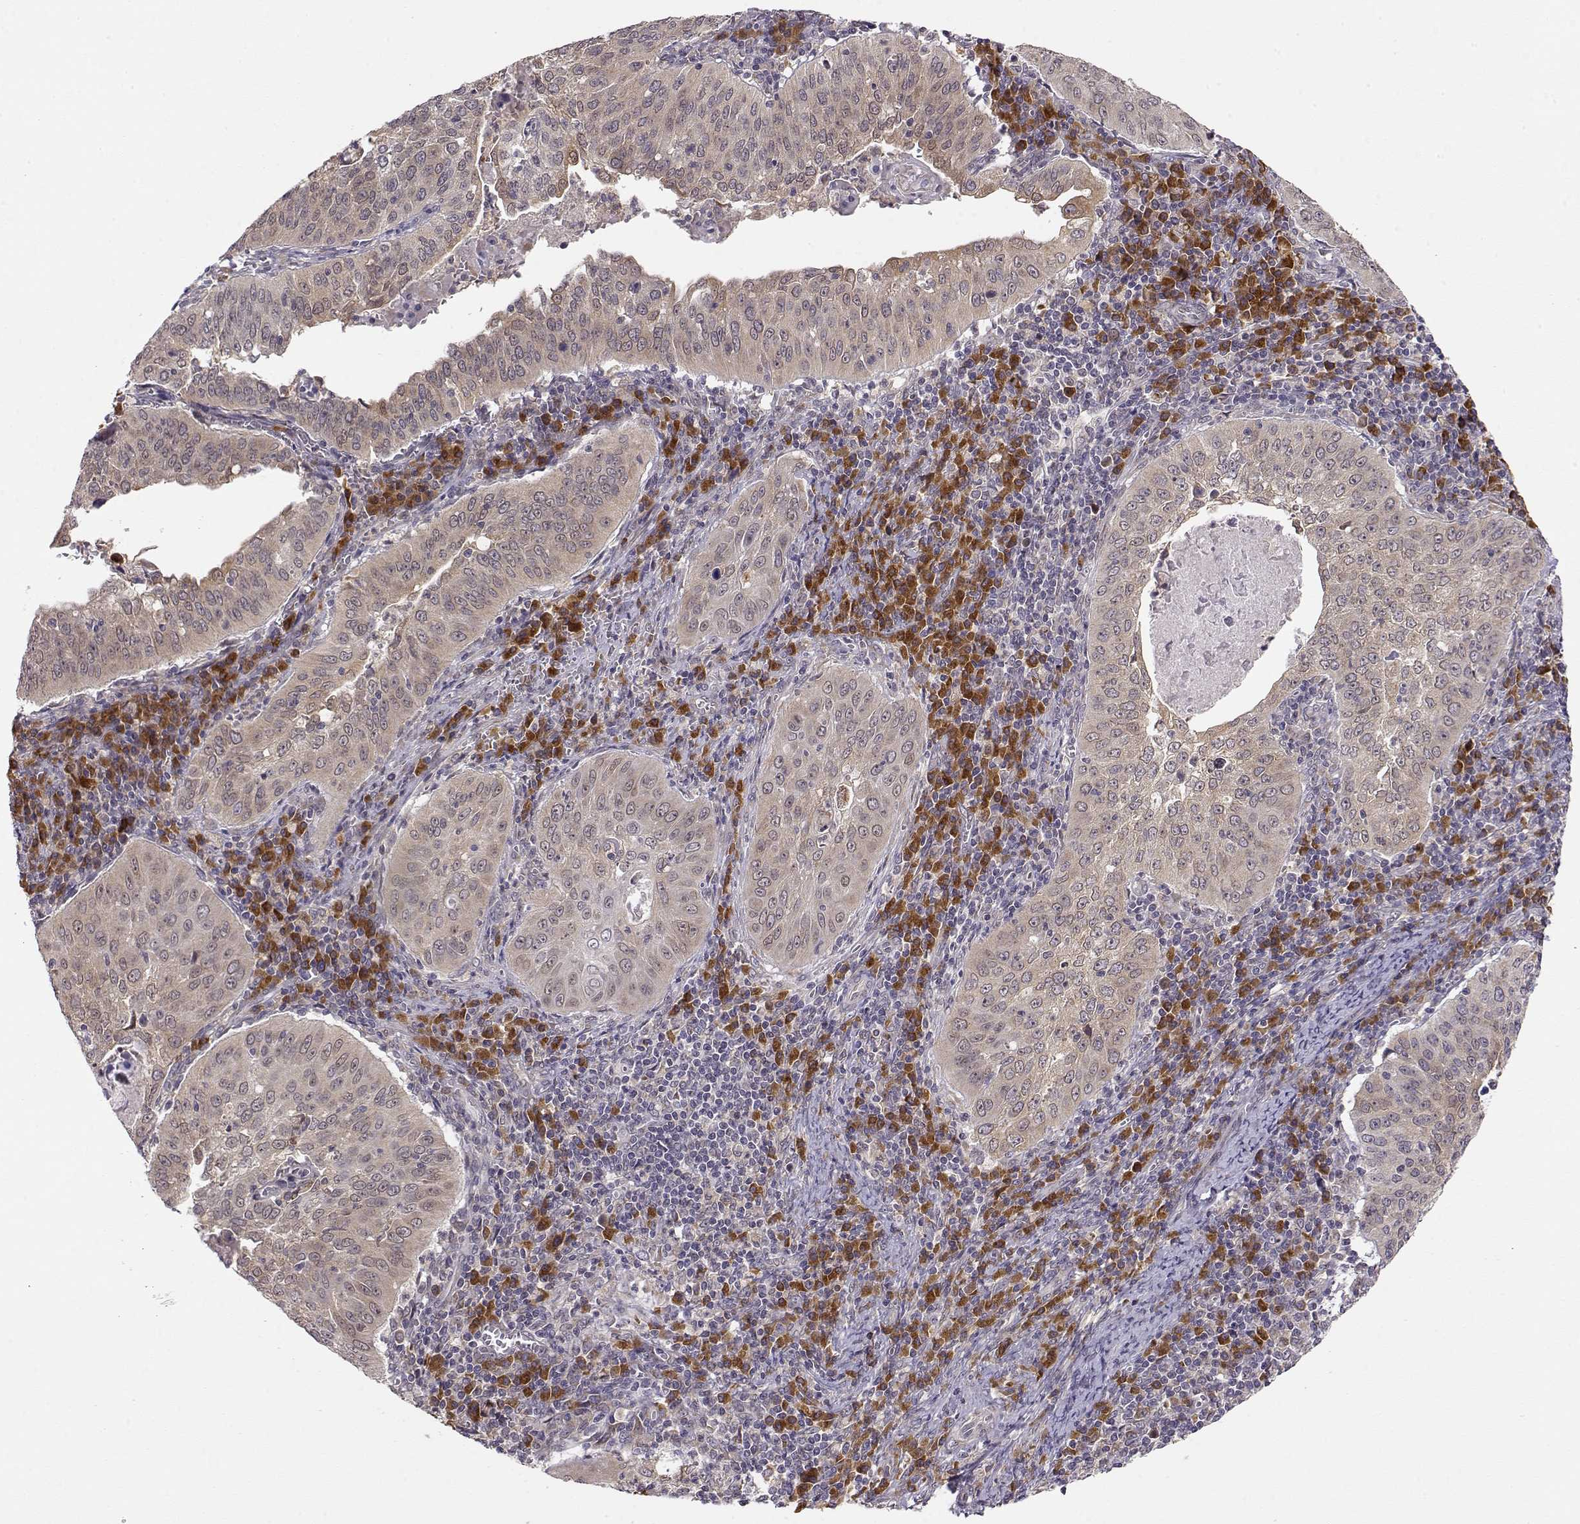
{"staining": {"intensity": "weak", "quantity": ">75%", "location": "cytoplasmic/membranous"}, "tissue": "cervical cancer", "cell_type": "Tumor cells", "image_type": "cancer", "snomed": [{"axis": "morphology", "description": "Squamous cell carcinoma, NOS"}, {"axis": "topography", "description": "Cervix"}], "caption": "The immunohistochemical stain labels weak cytoplasmic/membranous expression in tumor cells of cervical cancer tissue.", "gene": "ERGIC2", "patient": {"sex": "female", "age": 39}}